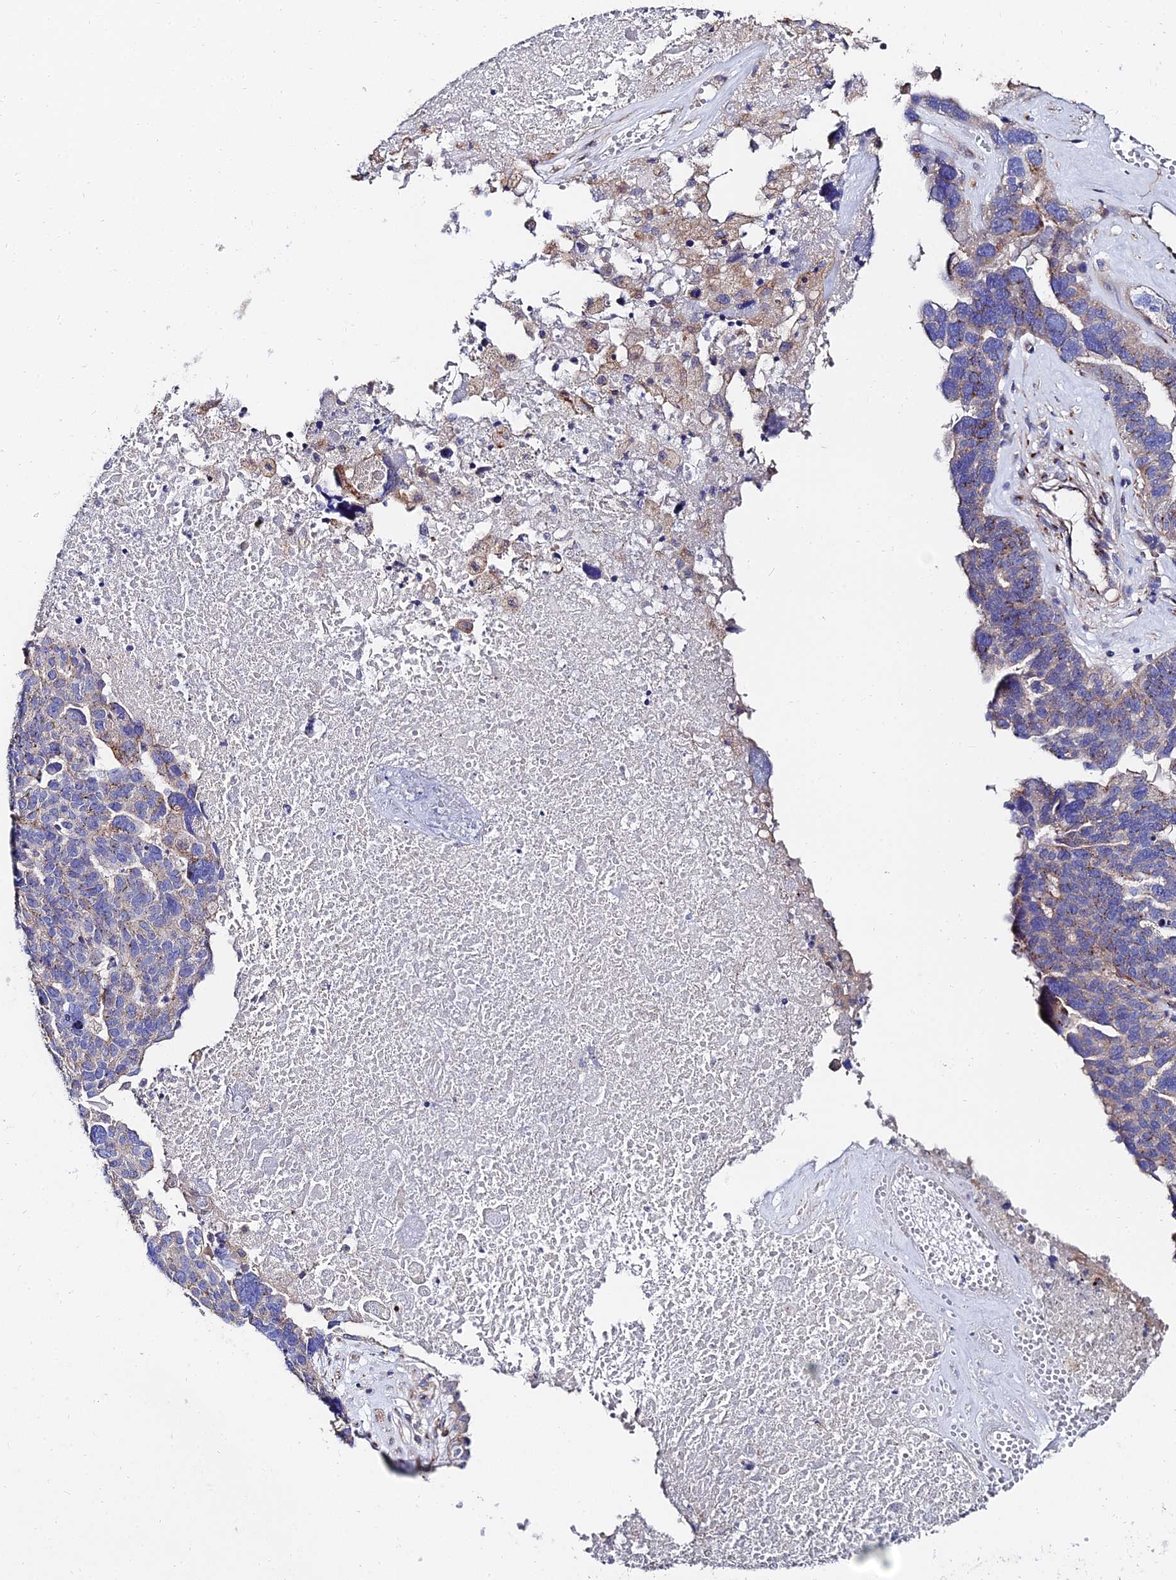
{"staining": {"intensity": "moderate", "quantity": "25%-75%", "location": "cytoplasmic/membranous"}, "tissue": "ovarian cancer", "cell_type": "Tumor cells", "image_type": "cancer", "snomed": [{"axis": "morphology", "description": "Cystadenocarcinoma, serous, NOS"}, {"axis": "topography", "description": "Ovary"}], "caption": "This is an image of immunohistochemistry staining of ovarian cancer, which shows moderate expression in the cytoplasmic/membranous of tumor cells.", "gene": "BORCS8", "patient": {"sex": "female", "age": 59}}